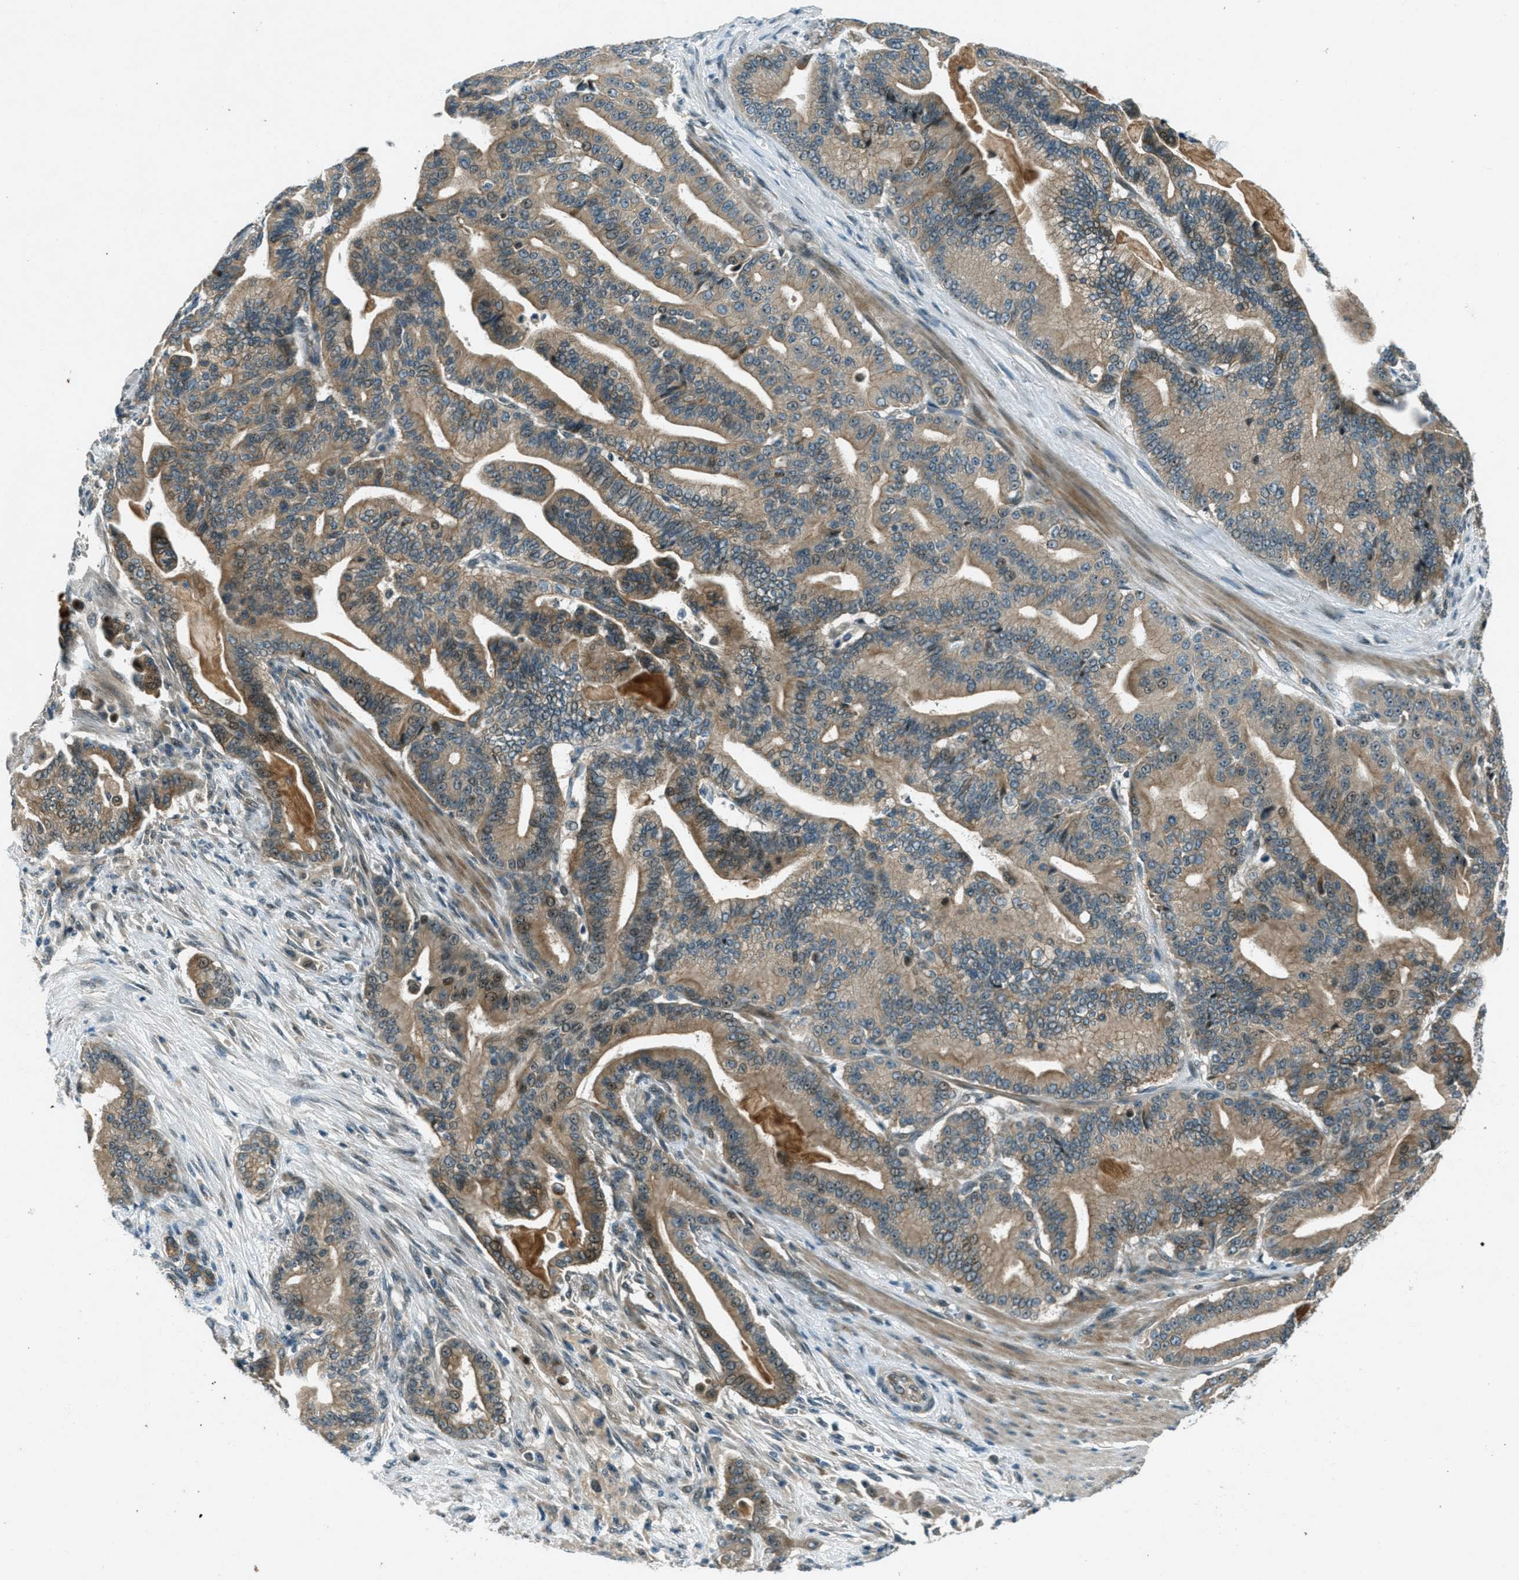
{"staining": {"intensity": "moderate", "quantity": ">75%", "location": "cytoplasmic/membranous"}, "tissue": "pancreatic cancer", "cell_type": "Tumor cells", "image_type": "cancer", "snomed": [{"axis": "morphology", "description": "Normal tissue, NOS"}, {"axis": "morphology", "description": "Adenocarcinoma, NOS"}, {"axis": "topography", "description": "Pancreas"}], "caption": "Immunohistochemistry (DAB) staining of pancreatic cancer (adenocarcinoma) shows moderate cytoplasmic/membranous protein expression in about >75% of tumor cells. The staining is performed using DAB (3,3'-diaminobenzidine) brown chromogen to label protein expression. The nuclei are counter-stained blue using hematoxylin.", "gene": "STK11", "patient": {"sex": "male", "age": 63}}